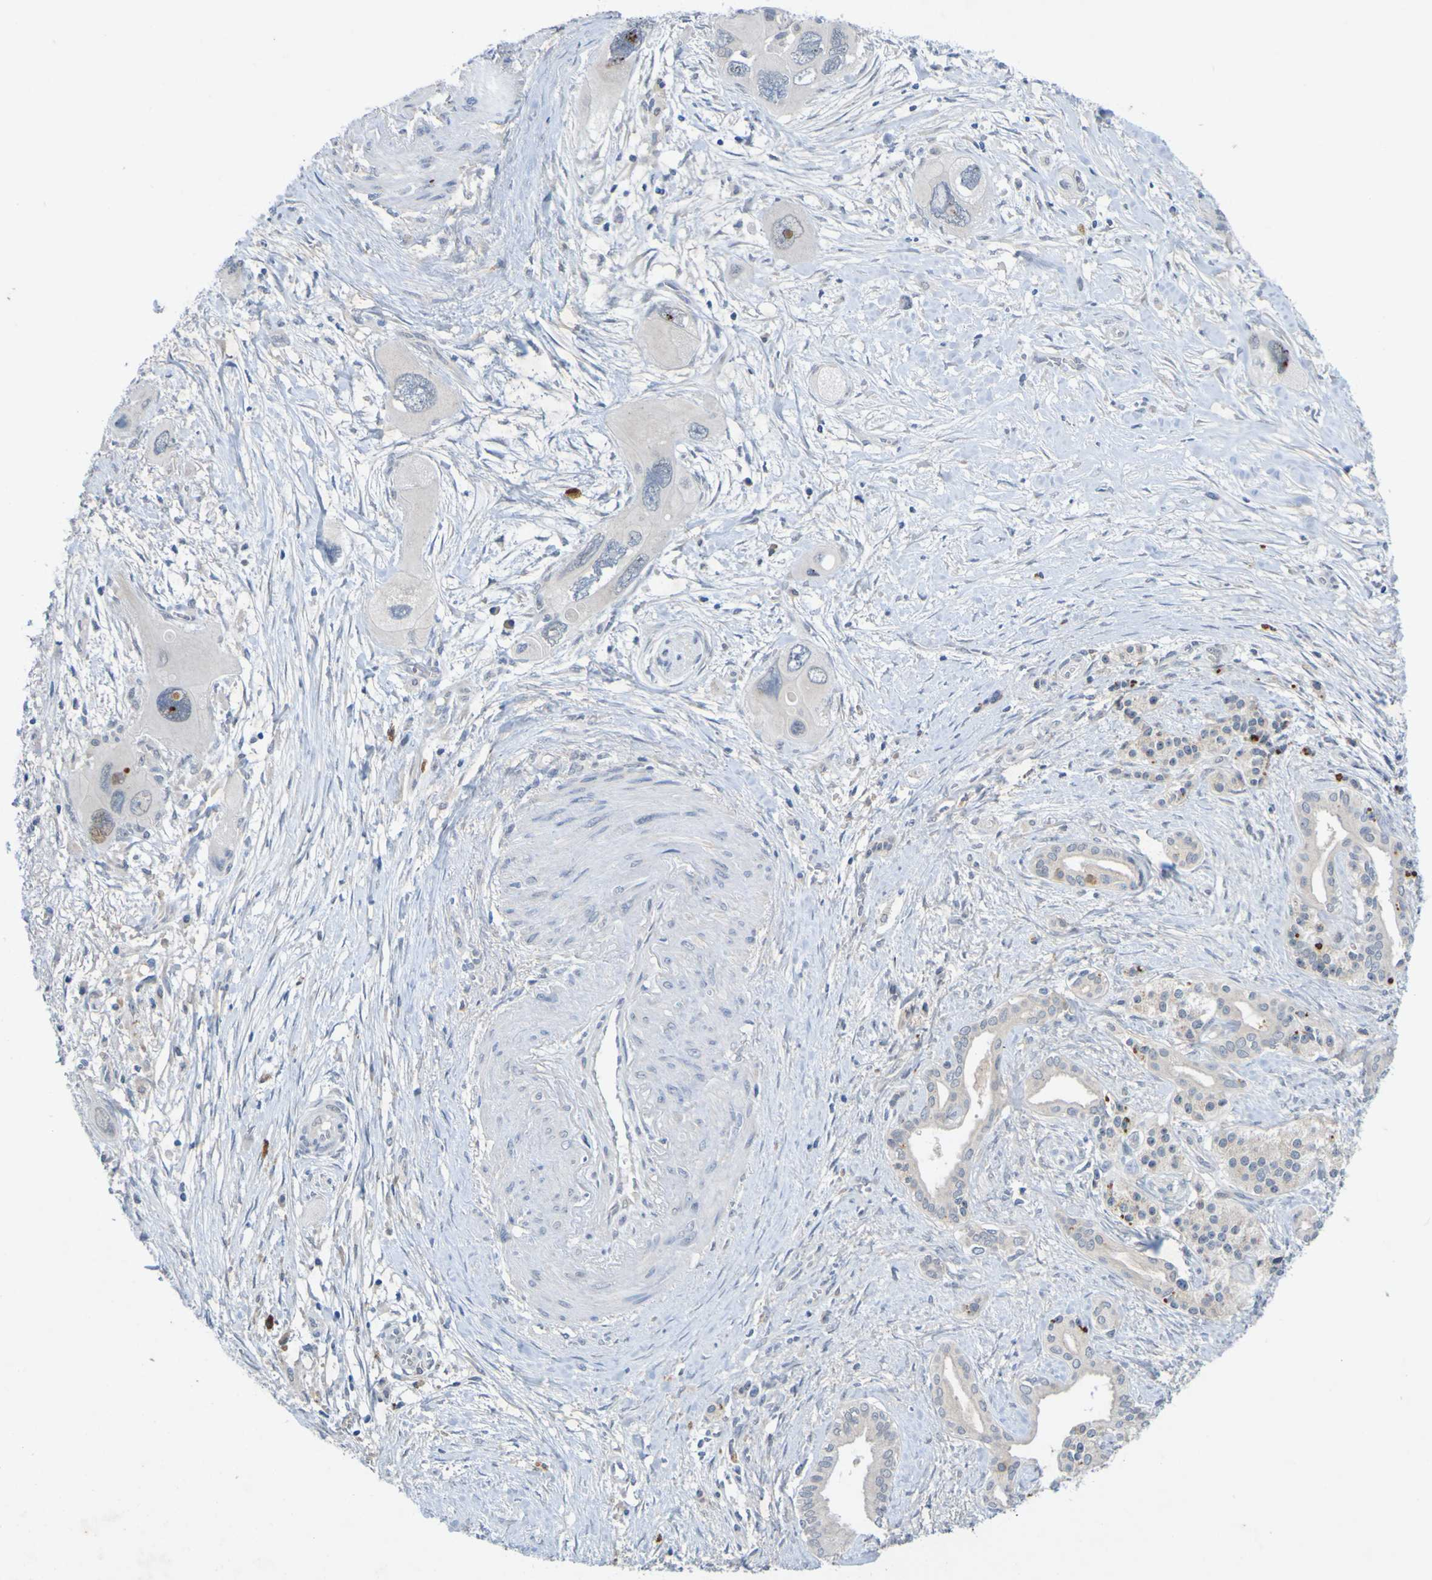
{"staining": {"intensity": "negative", "quantity": "none", "location": "none"}, "tissue": "pancreatic cancer", "cell_type": "Tumor cells", "image_type": "cancer", "snomed": [{"axis": "morphology", "description": "Adenocarcinoma, NOS"}, {"axis": "topography", "description": "Pancreas"}], "caption": "Immunohistochemical staining of adenocarcinoma (pancreatic) displays no significant expression in tumor cells.", "gene": "LILRB5", "patient": {"sex": "male", "age": 73}}